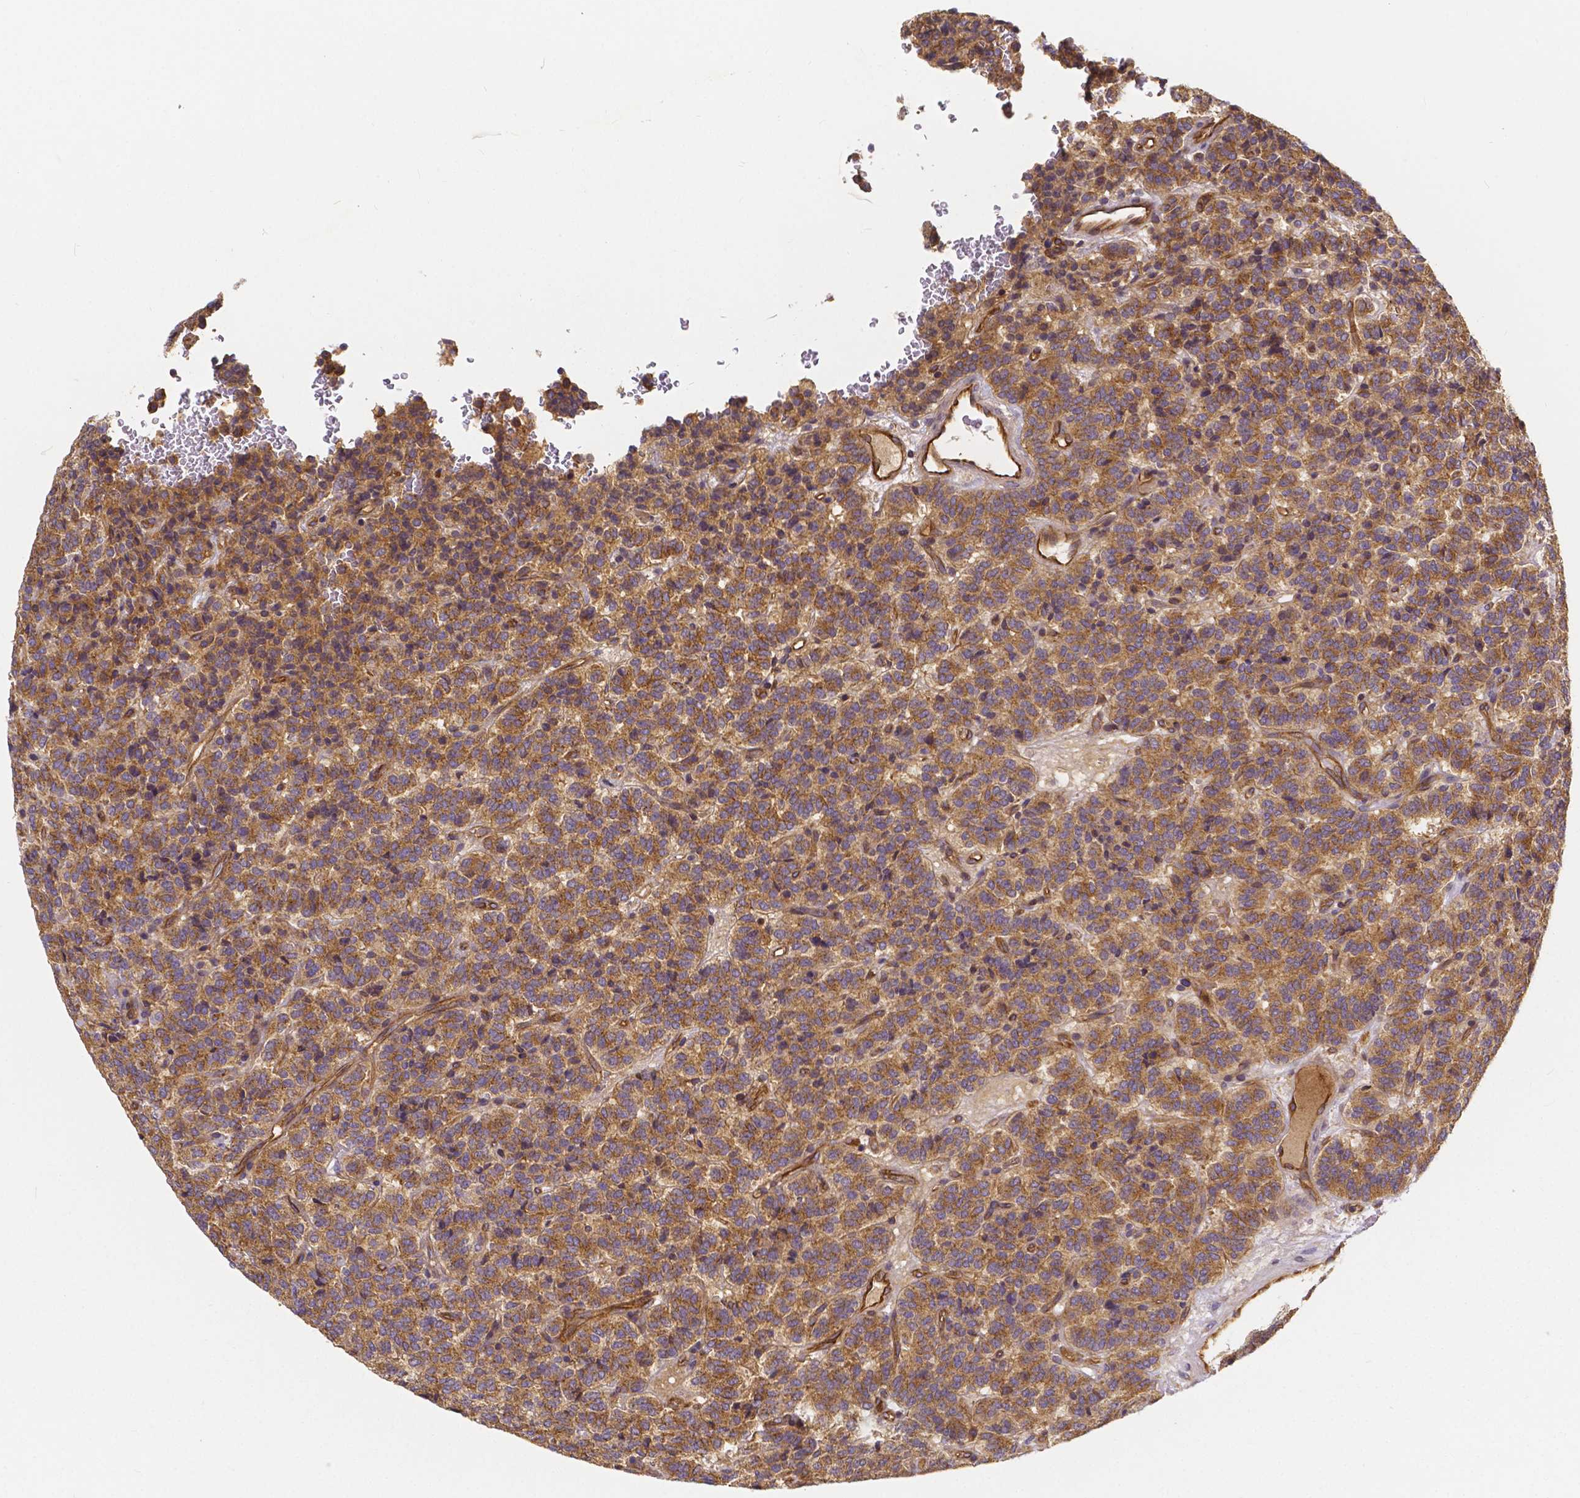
{"staining": {"intensity": "moderate", "quantity": ">75%", "location": "cytoplasmic/membranous"}, "tissue": "carcinoid", "cell_type": "Tumor cells", "image_type": "cancer", "snomed": [{"axis": "morphology", "description": "Carcinoid, malignant, NOS"}, {"axis": "topography", "description": "Pancreas"}], "caption": "The histopathology image shows immunohistochemical staining of malignant carcinoid. There is moderate cytoplasmic/membranous positivity is identified in approximately >75% of tumor cells. (DAB (3,3'-diaminobenzidine) IHC with brightfield microscopy, high magnification).", "gene": "CLINT1", "patient": {"sex": "male", "age": 36}}